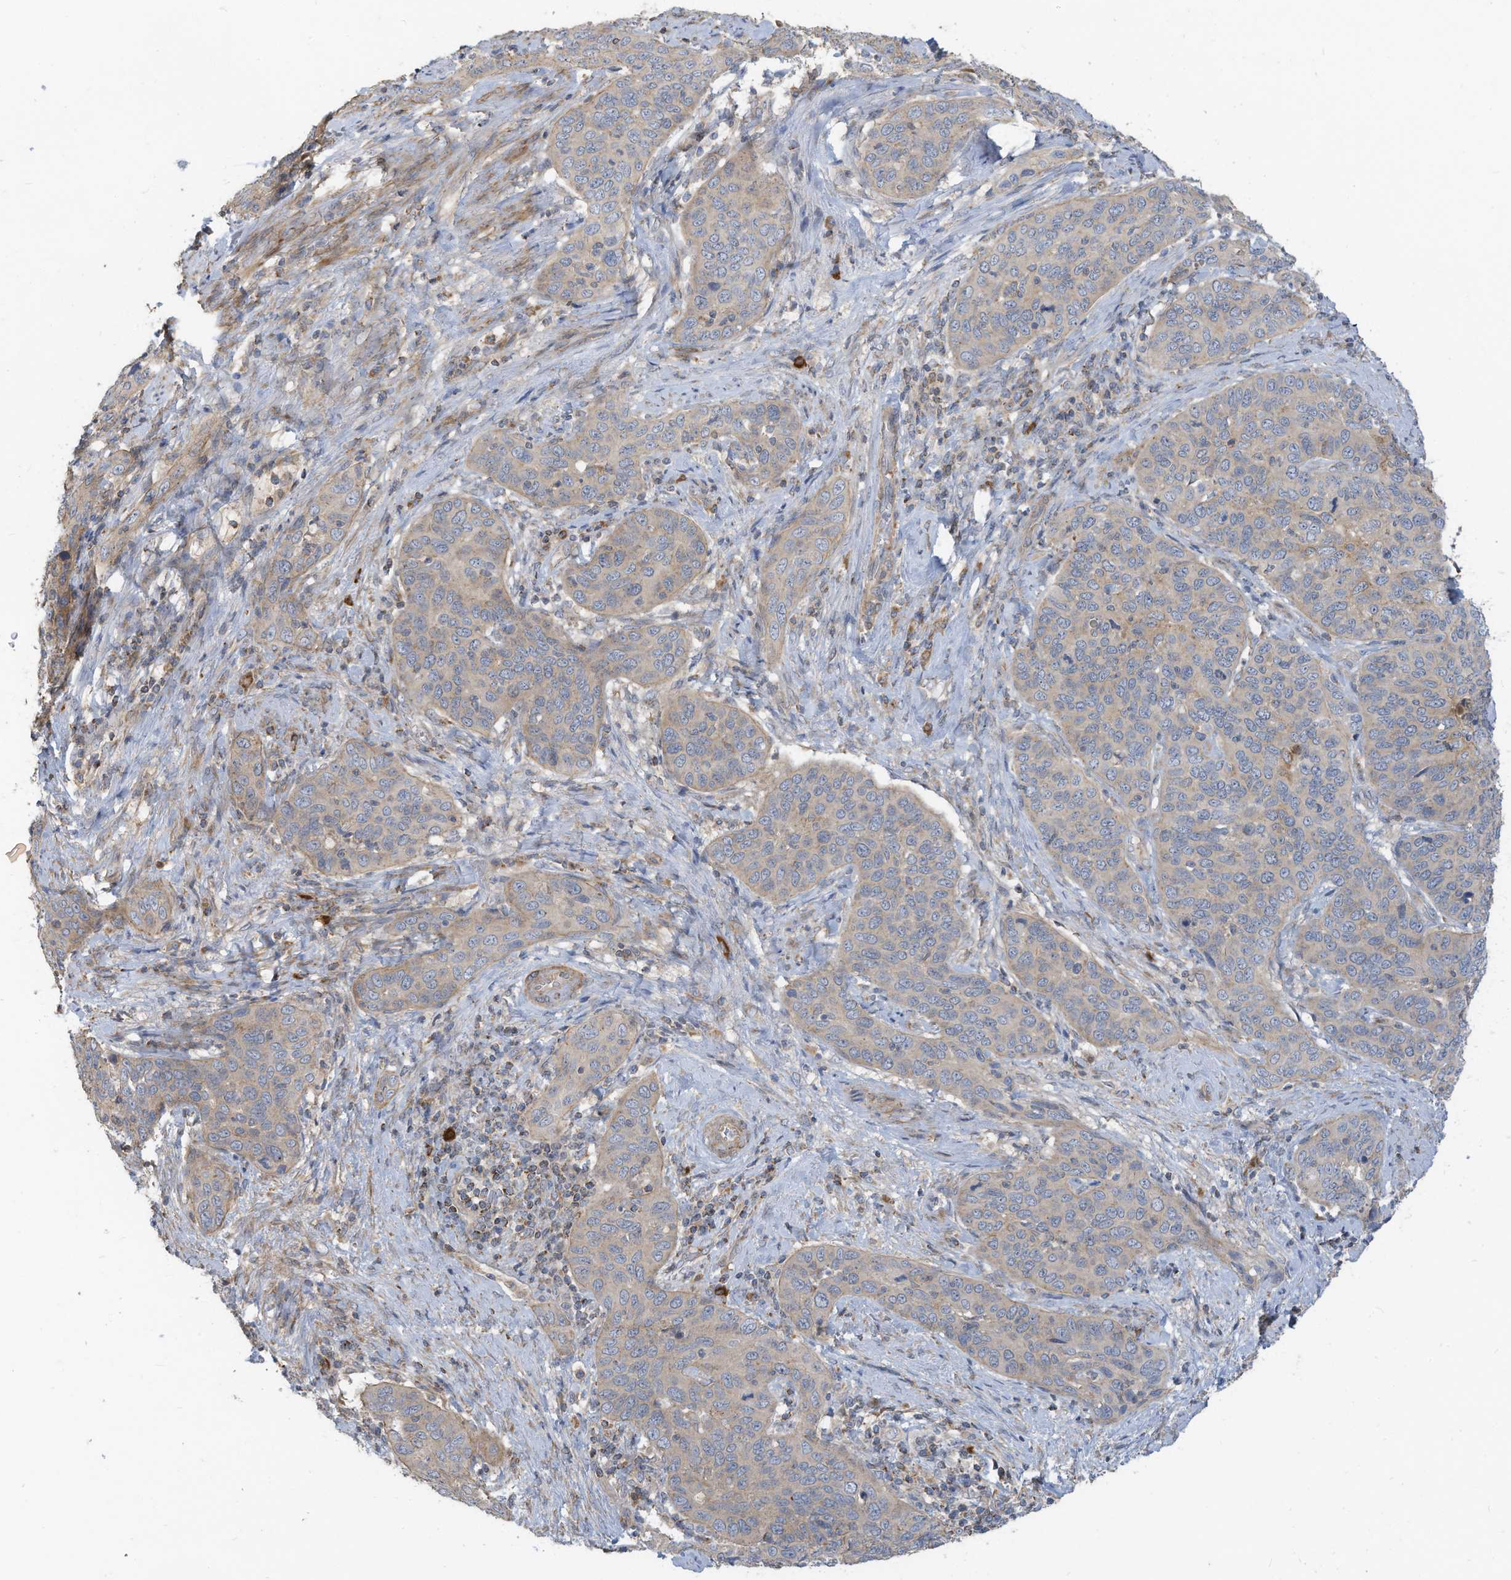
{"staining": {"intensity": "moderate", "quantity": "<25%", "location": "cytoplasmic/membranous"}, "tissue": "cervical cancer", "cell_type": "Tumor cells", "image_type": "cancer", "snomed": [{"axis": "morphology", "description": "Squamous cell carcinoma, NOS"}, {"axis": "topography", "description": "Cervix"}], "caption": "The photomicrograph demonstrates a brown stain indicating the presence of a protein in the cytoplasmic/membranous of tumor cells in cervical cancer. Nuclei are stained in blue.", "gene": "GTPBP2", "patient": {"sex": "female", "age": 60}}